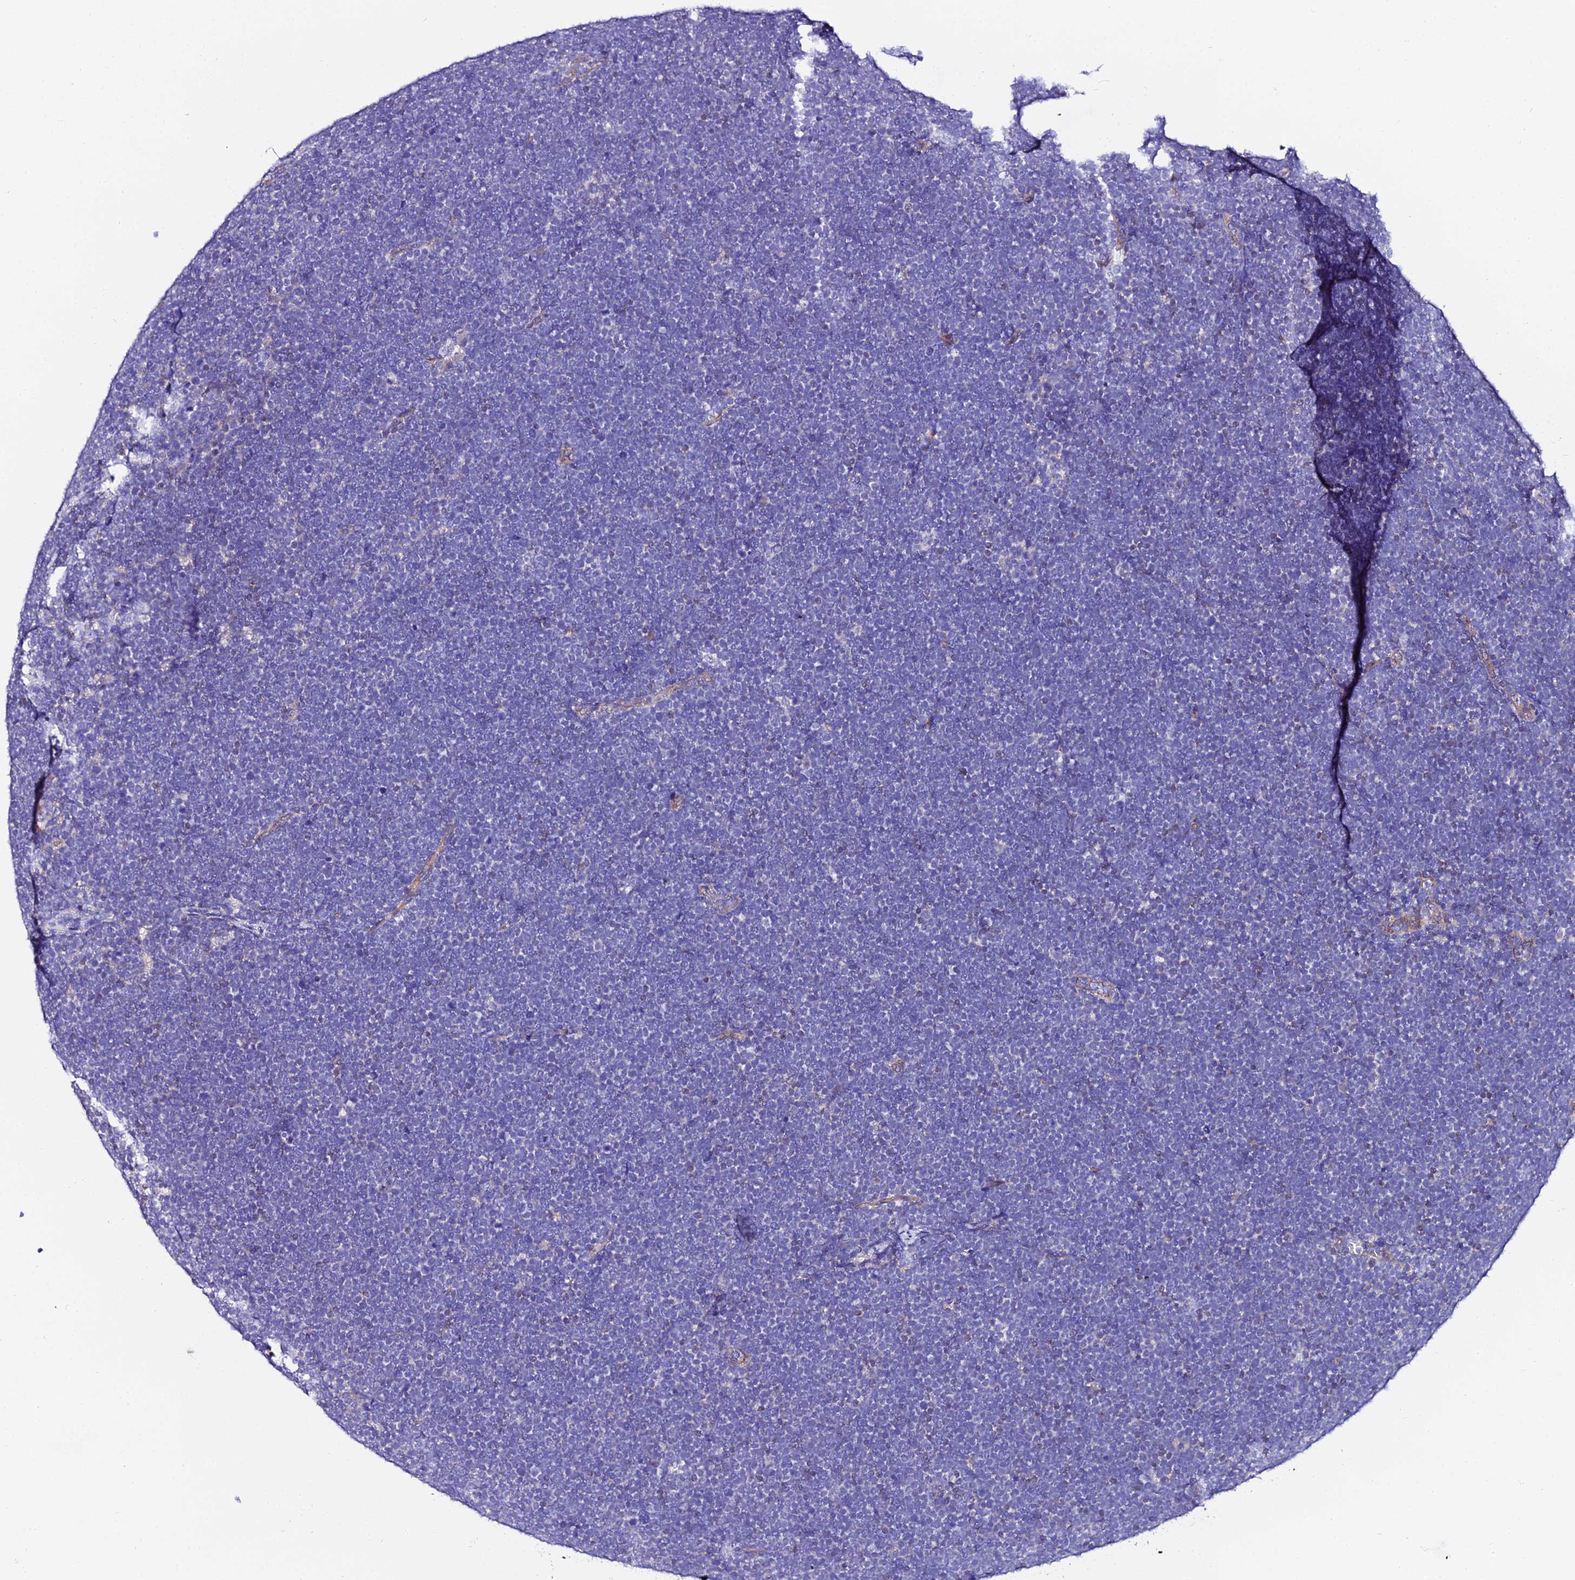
{"staining": {"intensity": "negative", "quantity": "none", "location": "none"}, "tissue": "lymphoma", "cell_type": "Tumor cells", "image_type": "cancer", "snomed": [{"axis": "morphology", "description": "Malignant lymphoma, non-Hodgkin's type, High grade"}, {"axis": "topography", "description": "Lymph node"}], "caption": "Immunohistochemical staining of lymphoma shows no significant staining in tumor cells.", "gene": "DAW1", "patient": {"sex": "male", "age": 13}}